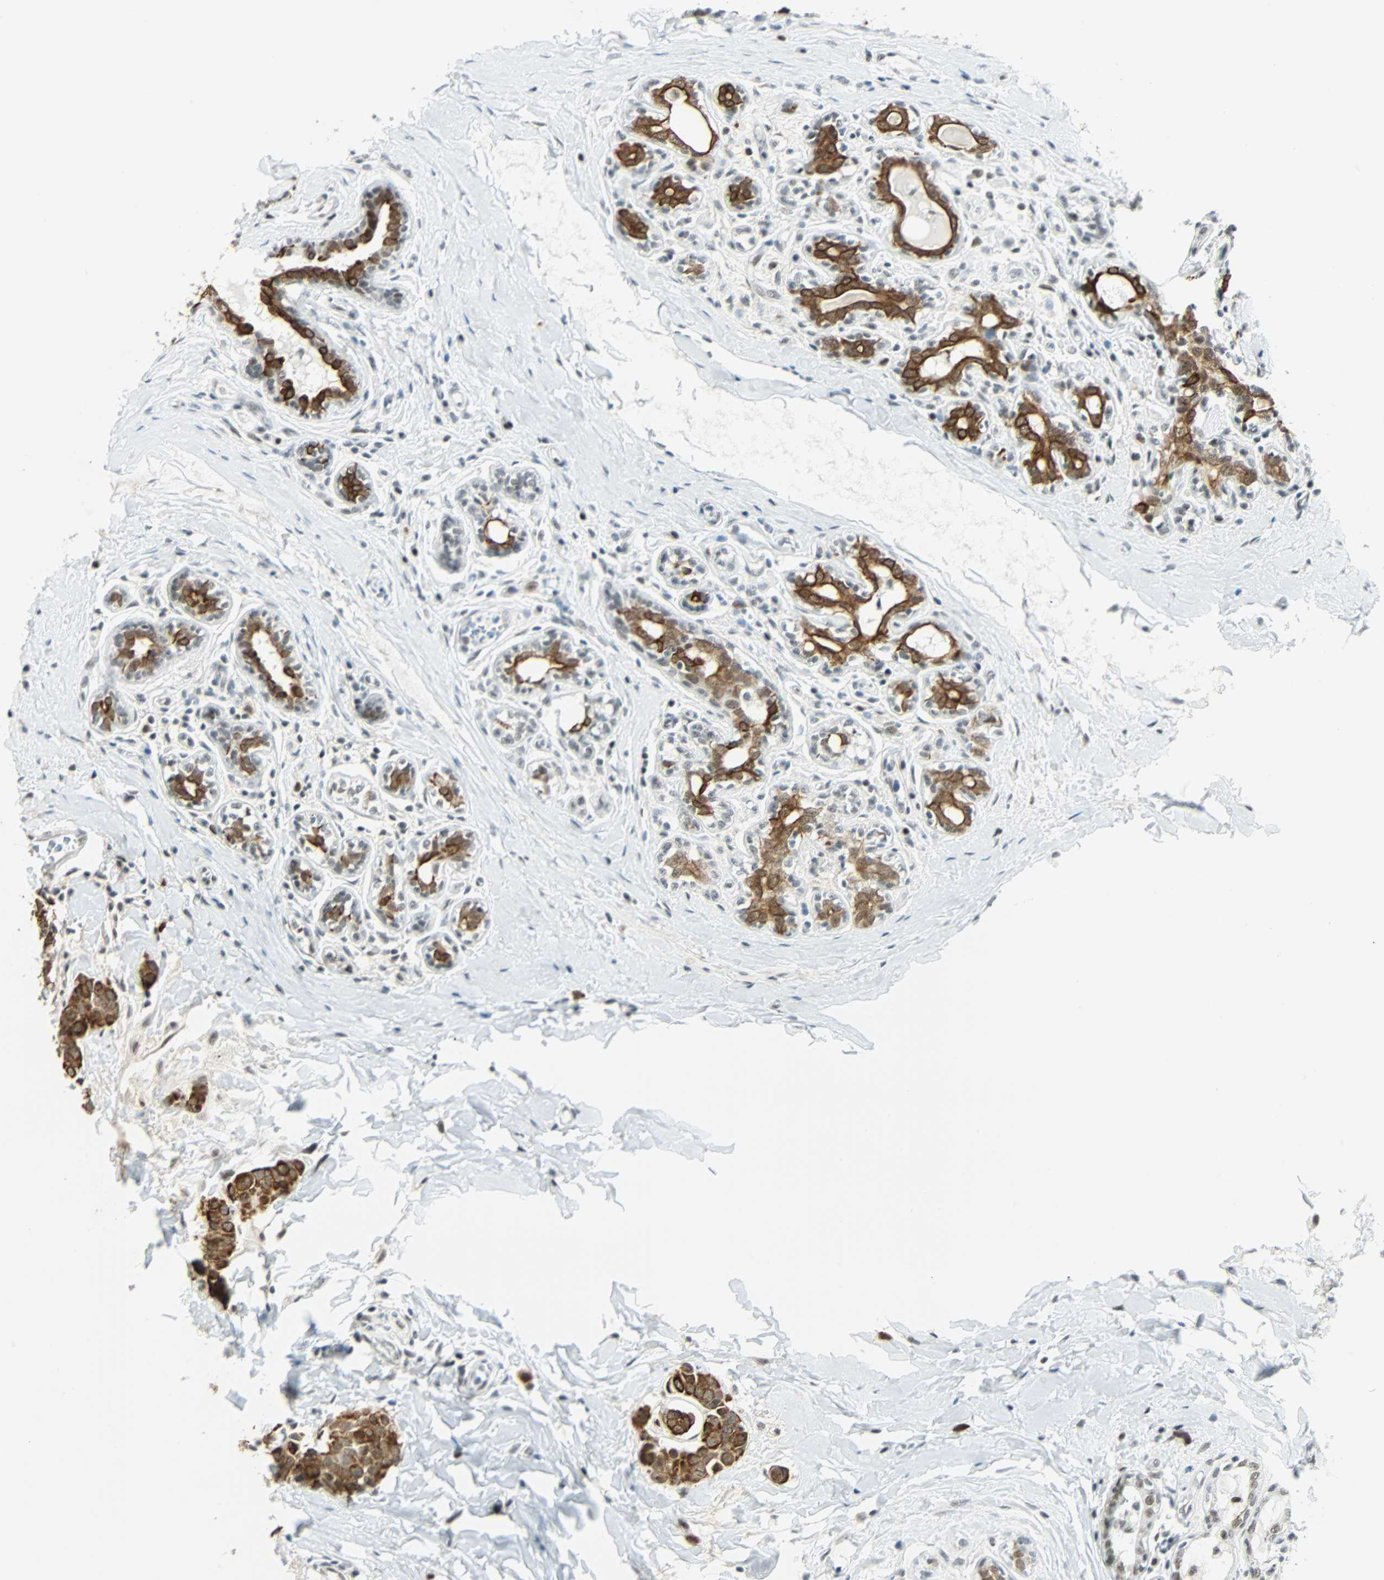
{"staining": {"intensity": "strong", "quantity": ">75%", "location": "cytoplasmic/membranous"}, "tissue": "breast cancer", "cell_type": "Tumor cells", "image_type": "cancer", "snomed": [{"axis": "morphology", "description": "Normal tissue, NOS"}, {"axis": "morphology", "description": "Duct carcinoma"}, {"axis": "topography", "description": "Breast"}], "caption": "Tumor cells show high levels of strong cytoplasmic/membranous staining in approximately >75% of cells in human breast invasive ductal carcinoma.", "gene": "NELFE", "patient": {"sex": "female", "age": 40}}